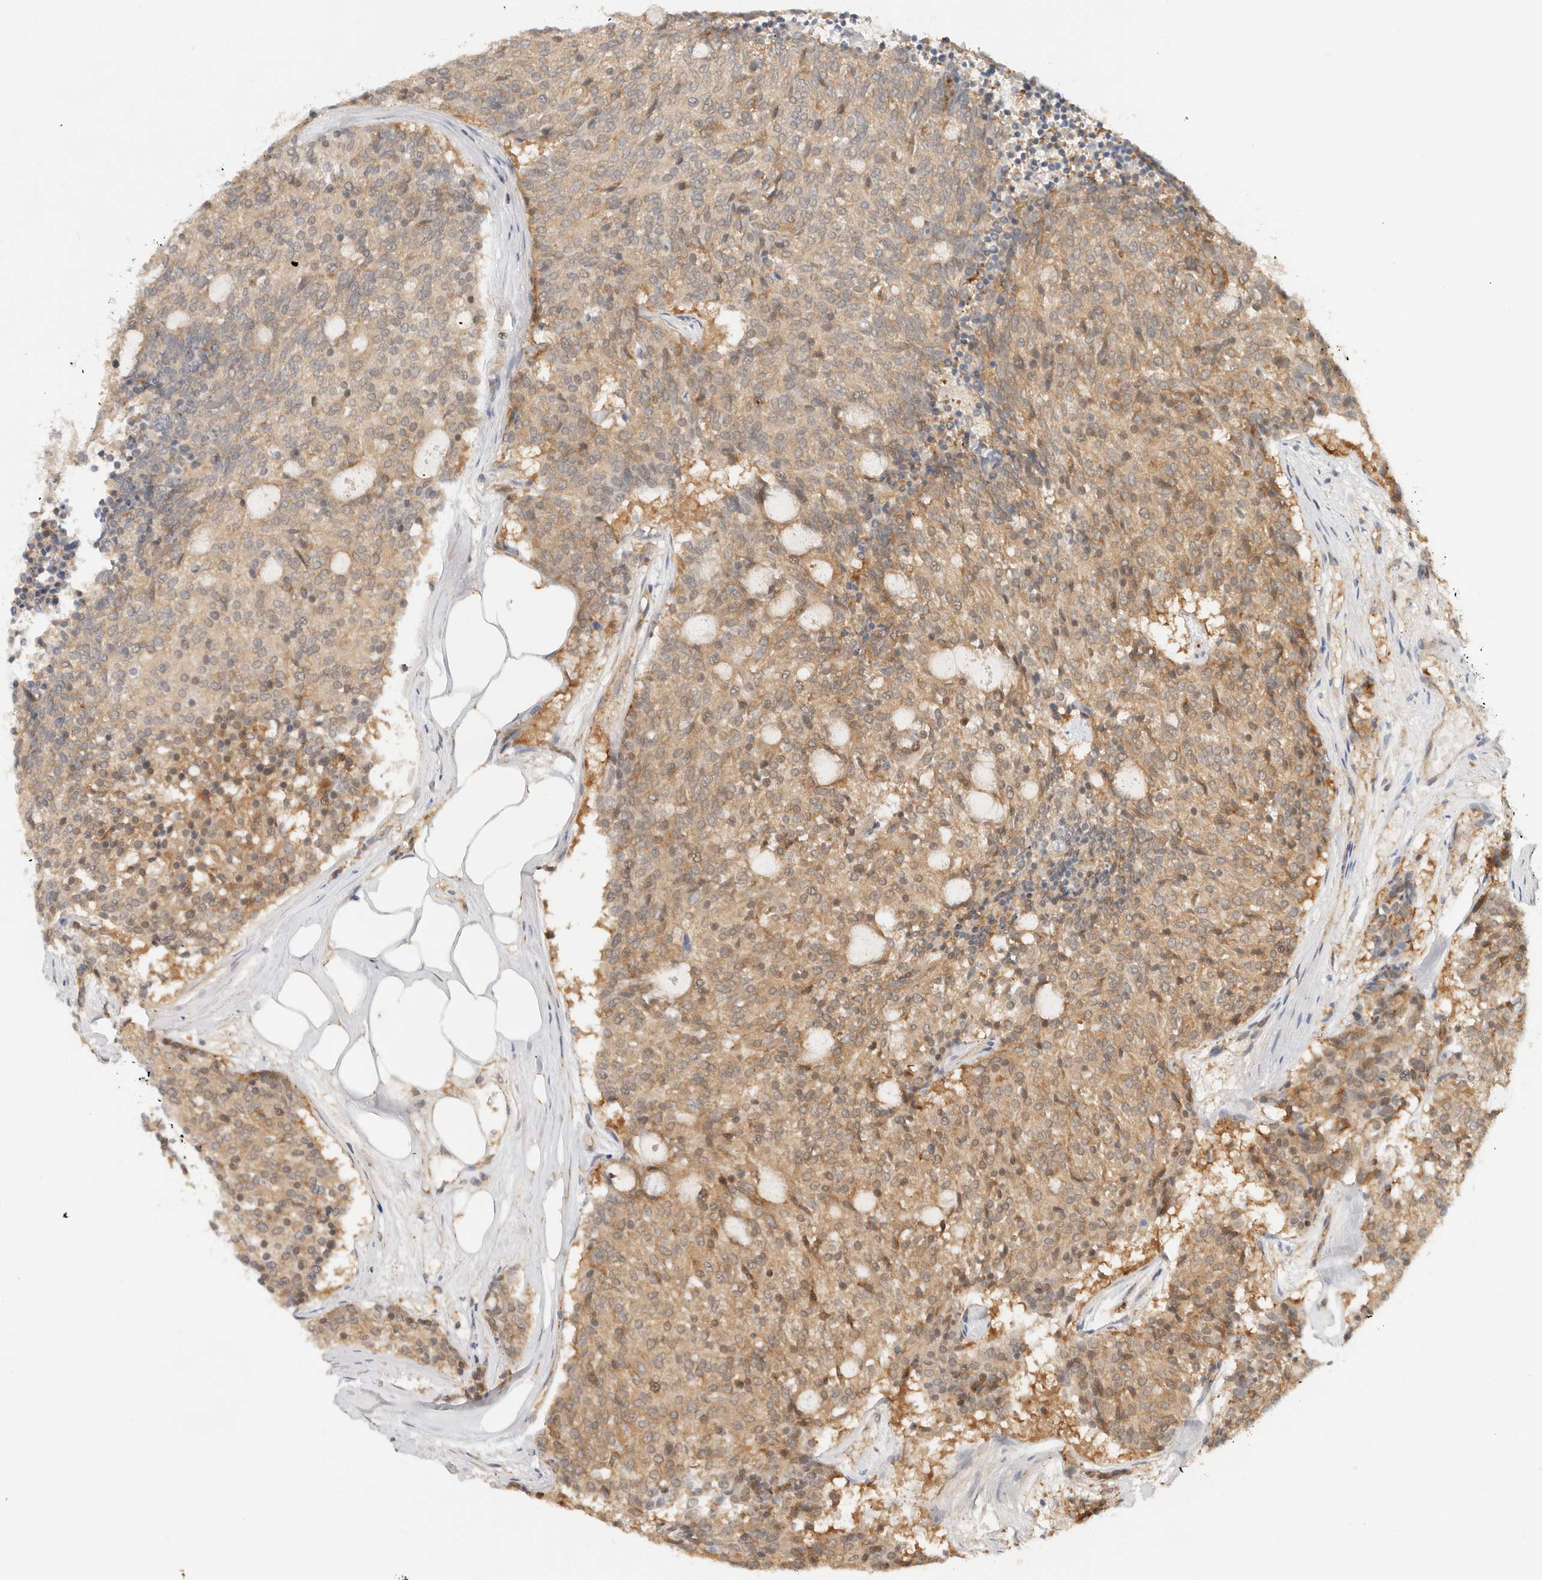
{"staining": {"intensity": "moderate", "quantity": ">75%", "location": "cytoplasmic/membranous"}, "tissue": "carcinoid", "cell_type": "Tumor cells", "image_type": "cancer", "snomed": [{"axis": "morphology", "description": "Carcinoid, malignant, NOS"}, {"axis": "topography", "description": "Pancreas"}], "caption": "Moderate cytoplasmic/membranous positivity is identified in about >75% of tumor cells in carcinoid (malignant).", "gene": "HEXD", "patient": {"sex": "female", "age": 54}}